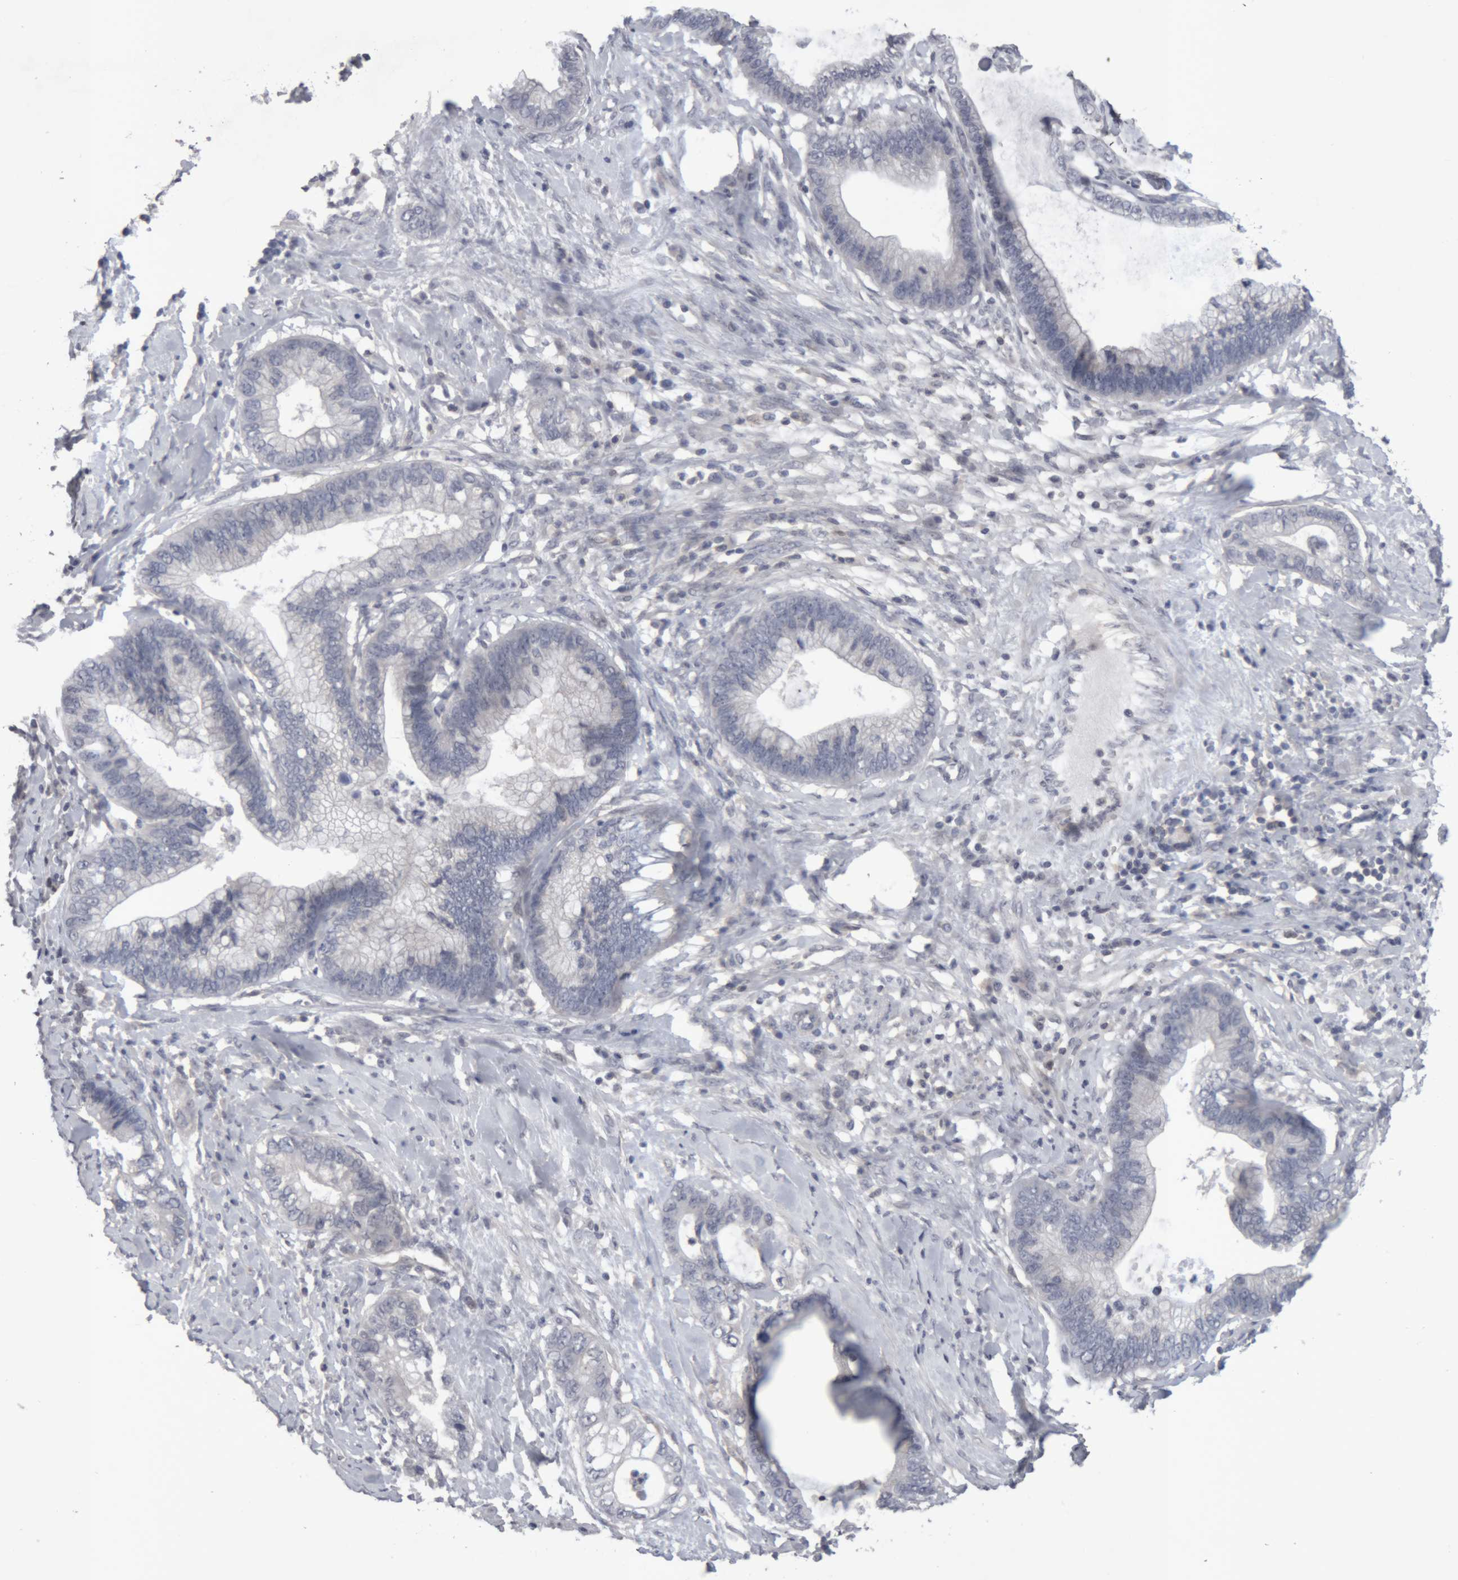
{"staining": {"intensity": "negative", "quantity": "none", "location": "none"}, "tissue": "cervical cancer", "cell_type": "Tumor cells", "image_type": "cancer", "snomed": [{"axis": "morphology", "description": "Adenocarcinoma, NOS"}, {"axis": "topography", "description": "Cervix"}], "caption": "Human cervical adenocarcinoma stained for a protein using immunohistochemistry exhibits no staining in tumor cells.", "gene": "NFATC2", "patient": {"sex": "female", "age": 44}}